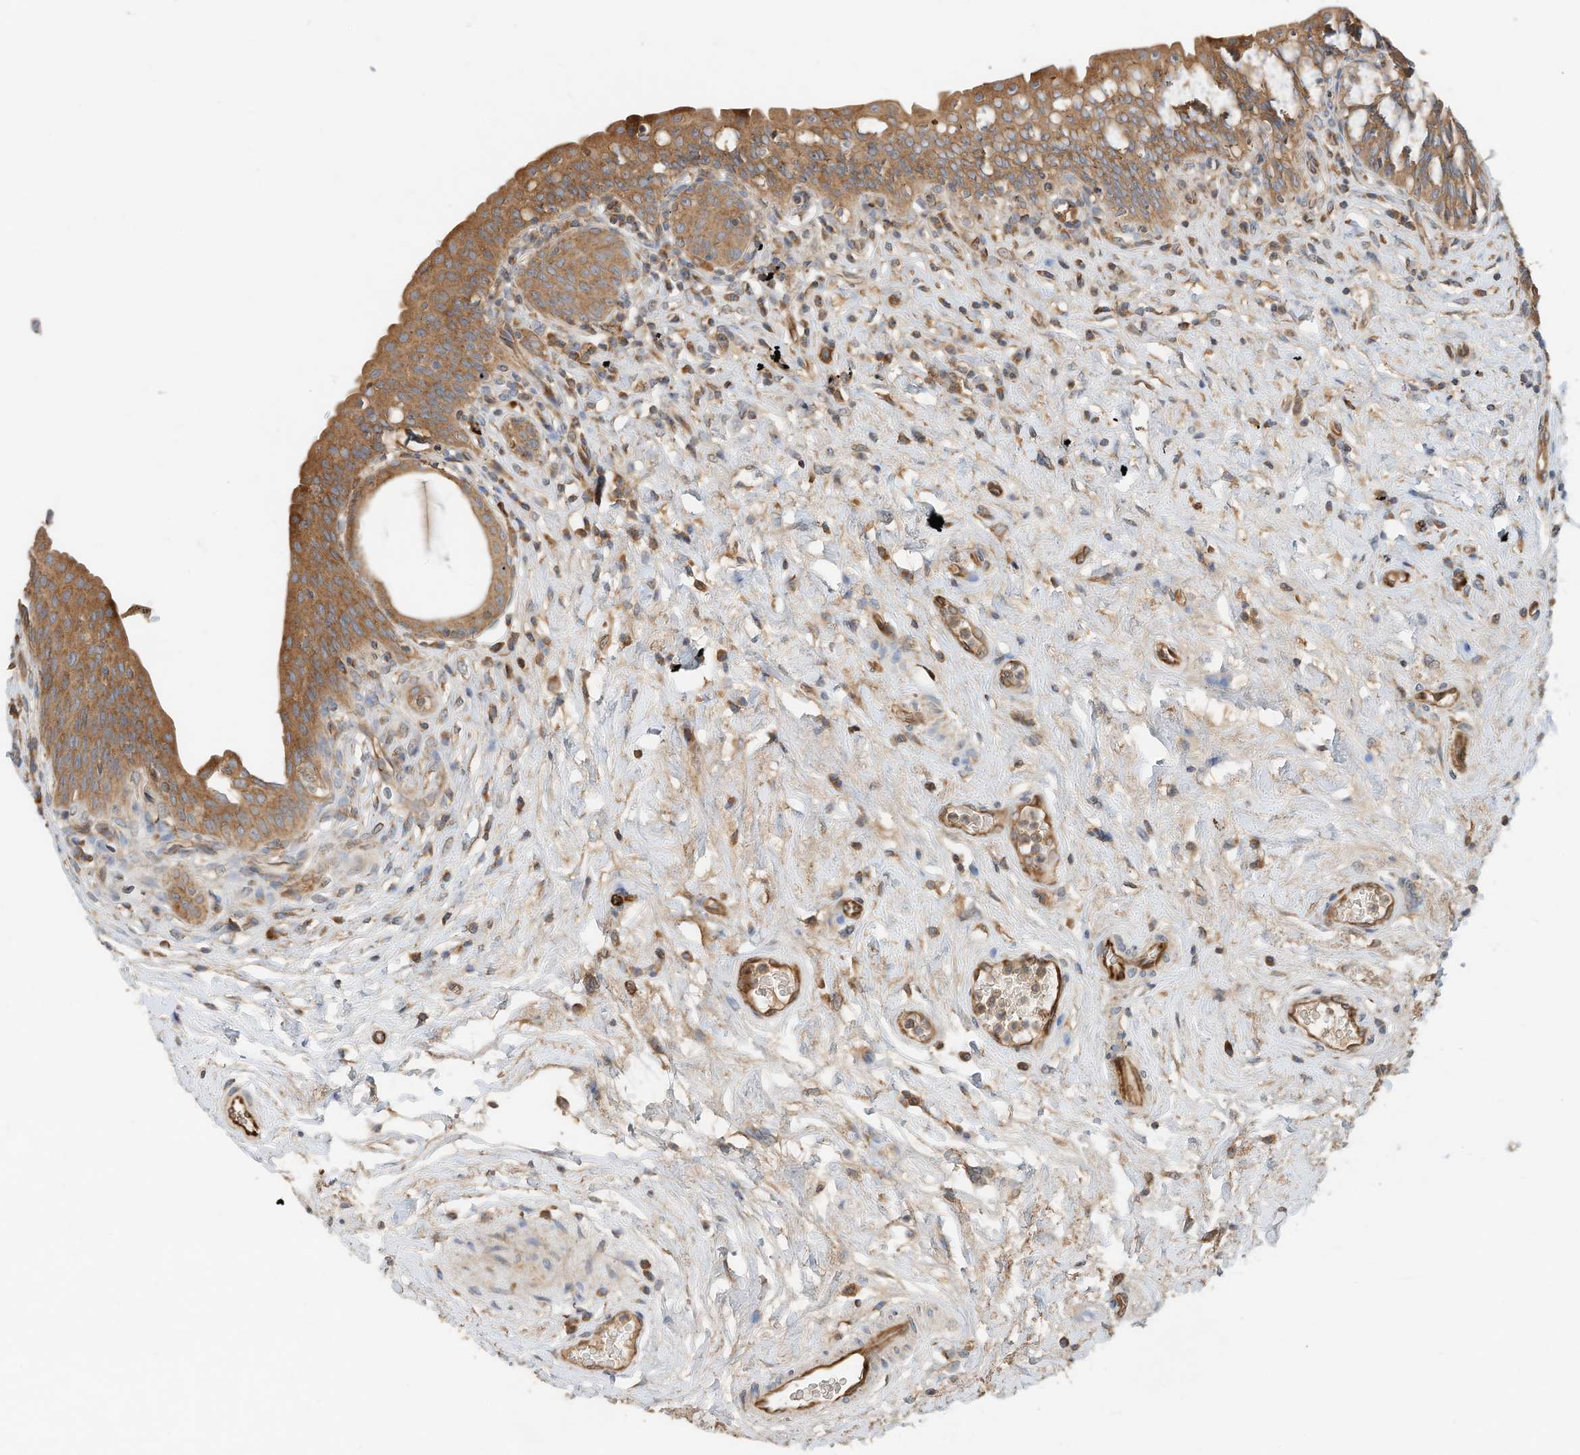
{"staining": {"intensity": "moderate", "quantity": ">75%", "location": "cytoplasmic/membranous"}, "tissue": "urinary bladder", "cell_type": "Urothelial cells", "image_type": "normal", "snomed": [{"axis": "morphology", "description": "Normal tissue, NOS"}, {"axis": "topography", "description": "Urinary bladder"}], "caption": "A brown stain highlights moderate cytoplasmic/membranous staining of a protein in urothelial cells of benign human urinary bladder.", "gene": "CPAMD8", "patient": {"sex": "male", "age": 83}}